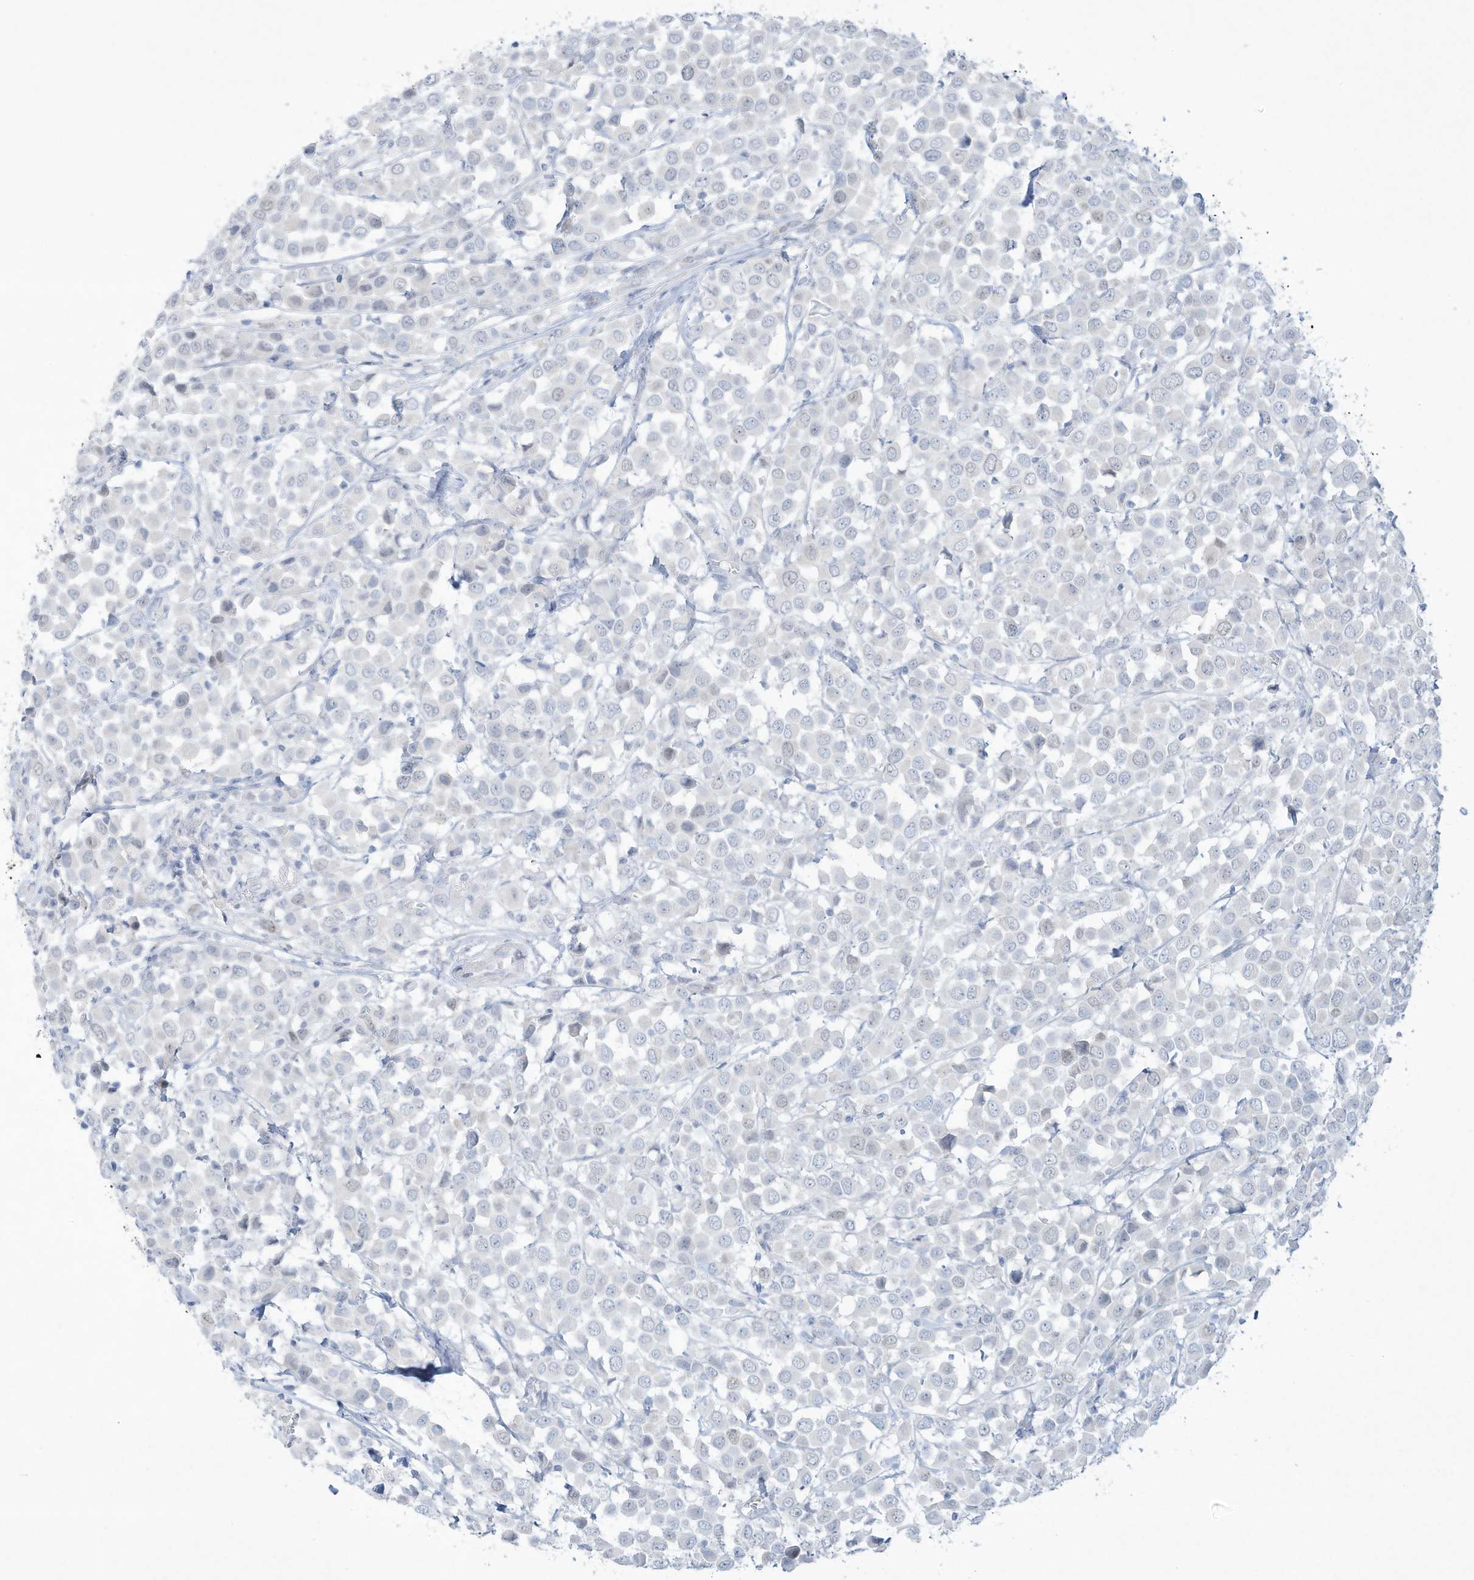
{"staining": {"intensity": "negative", "quantity": "none", "location": "none"}, "tissue": "breast cancer", "cell_type": "Tumor cells", "image_type": "cancer", "snomed": [{"axis": "morphology", "description": "Duct carcinoma"}, {"axis": "topography", "description": "Breast"}], "caption": "Protein analysis of breast cancer (intraductal carcinoma) displays no significant expression in tumor cells.", "gene": "PAX6", "patient": {"sex": "female", "age": 61}}